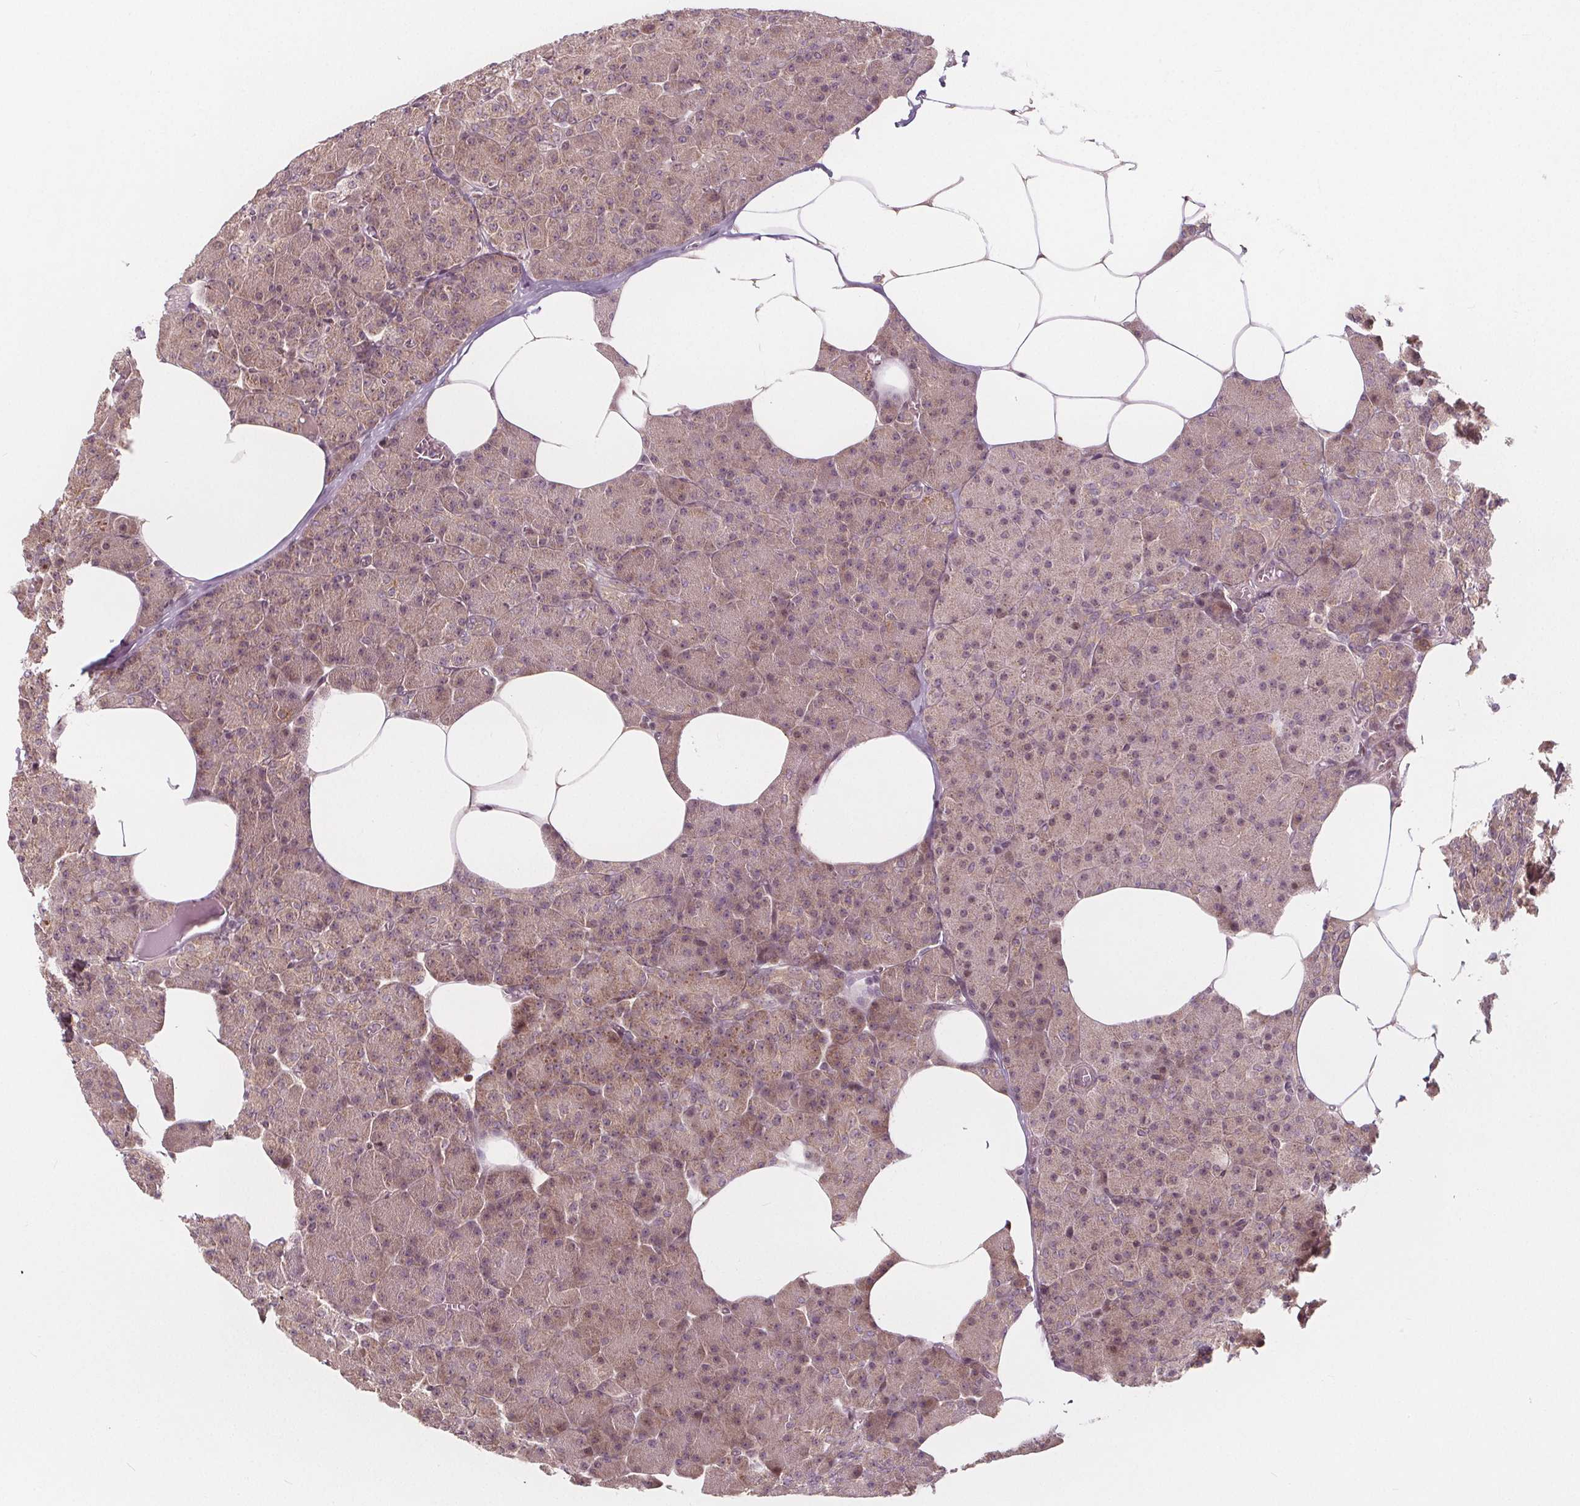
{"staining": {"intensity": "weak", "quantity": "25%-75%", "location": "cytoplasmic/membranous,nuclear"}, "tissue": "pancreas", "cell_type": "Exocrine glandular cells", "image_type": "normal", "snomed": [{"axis": "morphology", "description": "Normal tissue, NOS"}, {"axis": "topography", "description": "Pancreas"}], "caption": "Benign pancreas reveals weak cytoplasmic/membranous,nuclear expression in approximately 25%-75% of exocrine glandular cells, visualized by immunohistochemistry. The staining is performed using DAB (3,3'-diaminobenzidine) brown chromogen to label protein expression. The nuclei are counter-stained blue using hematoxylin.", "gene": "AKT1S1", "patient": {"sex": "female", "age": 45}}